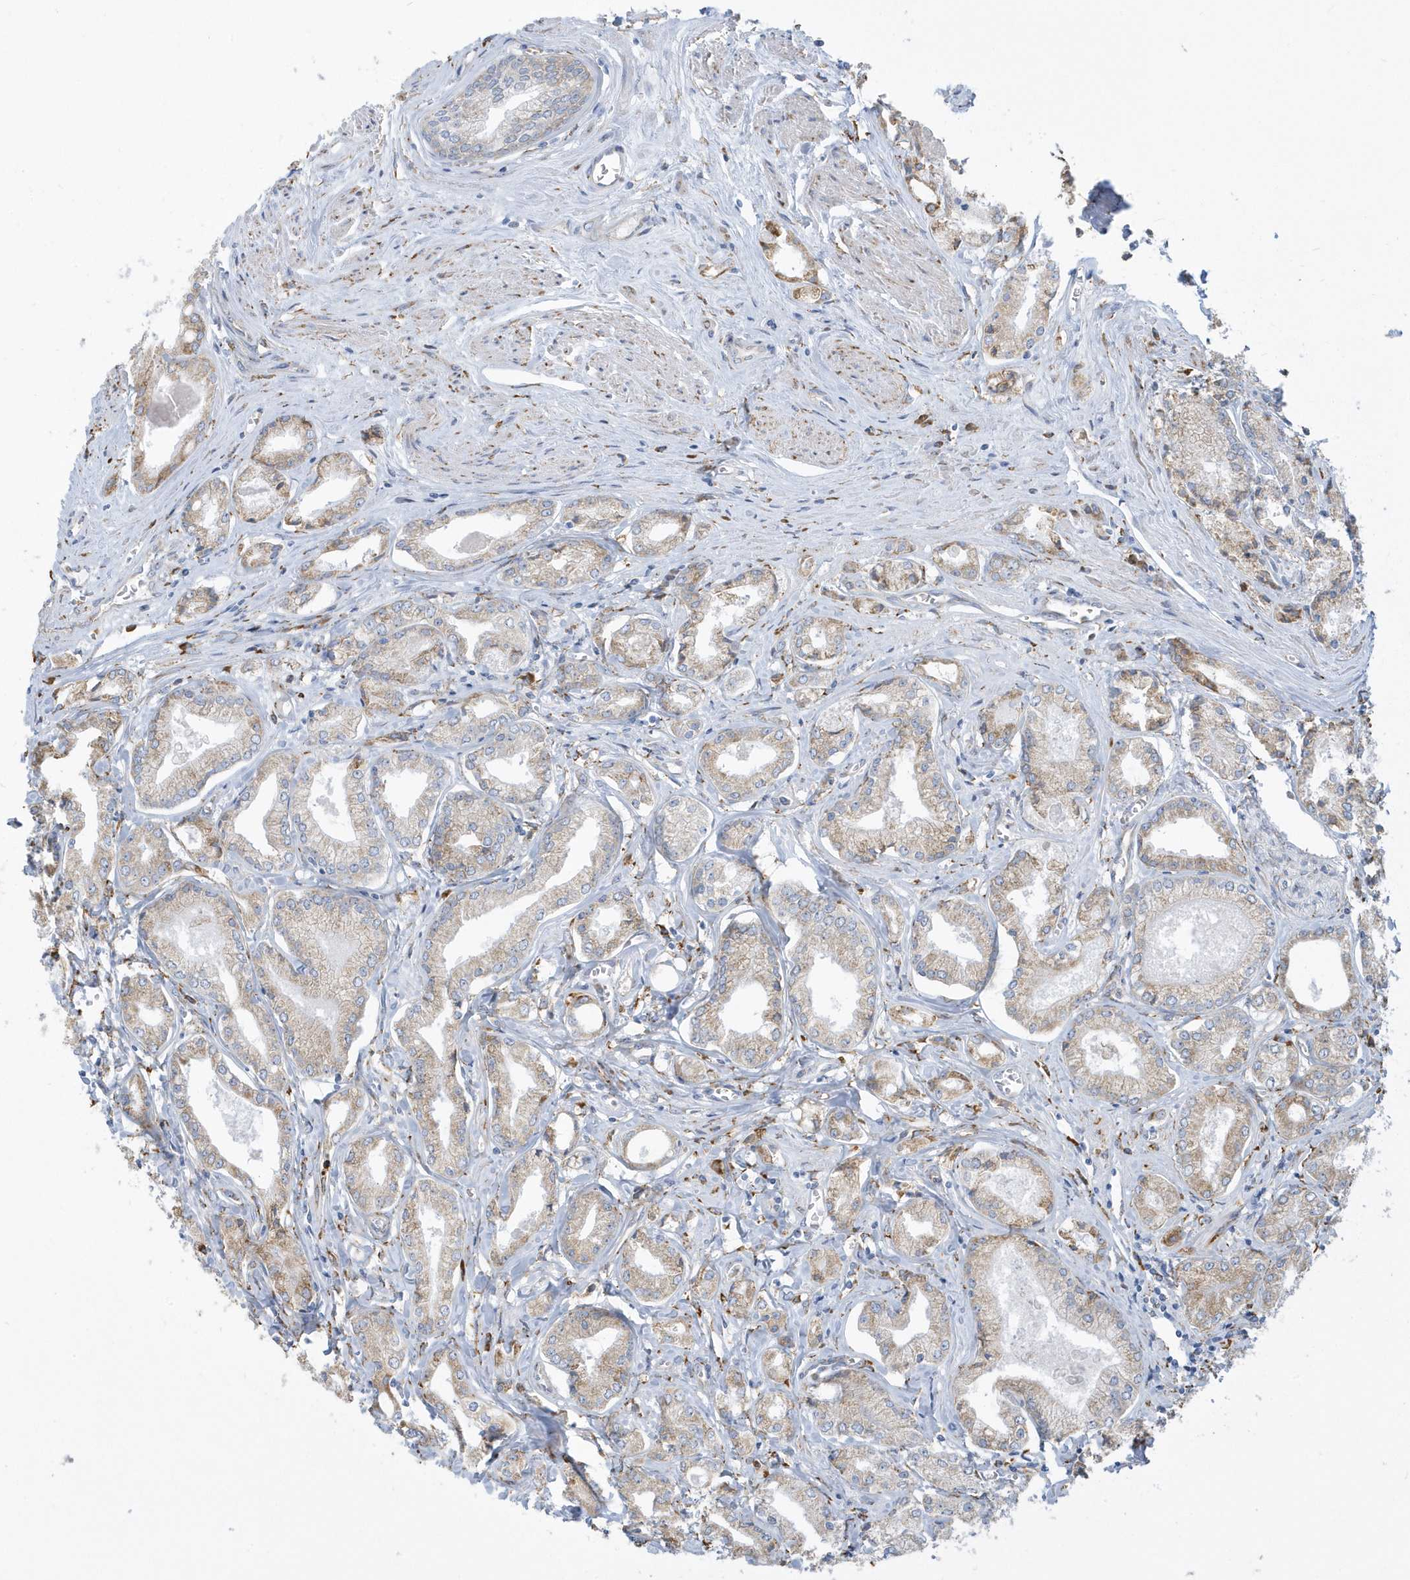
{"staining": {"intensity": "weak", "quantity": "25%-75%", "location": "cytoplasmic/membranous"}, "tissue": "prostate cancer", "cell_type": "Tumor cells", "image_type": "cancer", "snomed": [{"axis": "morphology", "description": "Adenocarcinoma, Low grade"}, {"axis": "topography", "description": "Prostate"}], "caption": "A low amount of weak cytoplasmic/membranous expression is present in about 25%-75% of tumor cells in adenocarcinoma (low-grade) (prostate) tissue.", "gene": "DCAF1", "patient": {"sex": "male", "age": 60}}